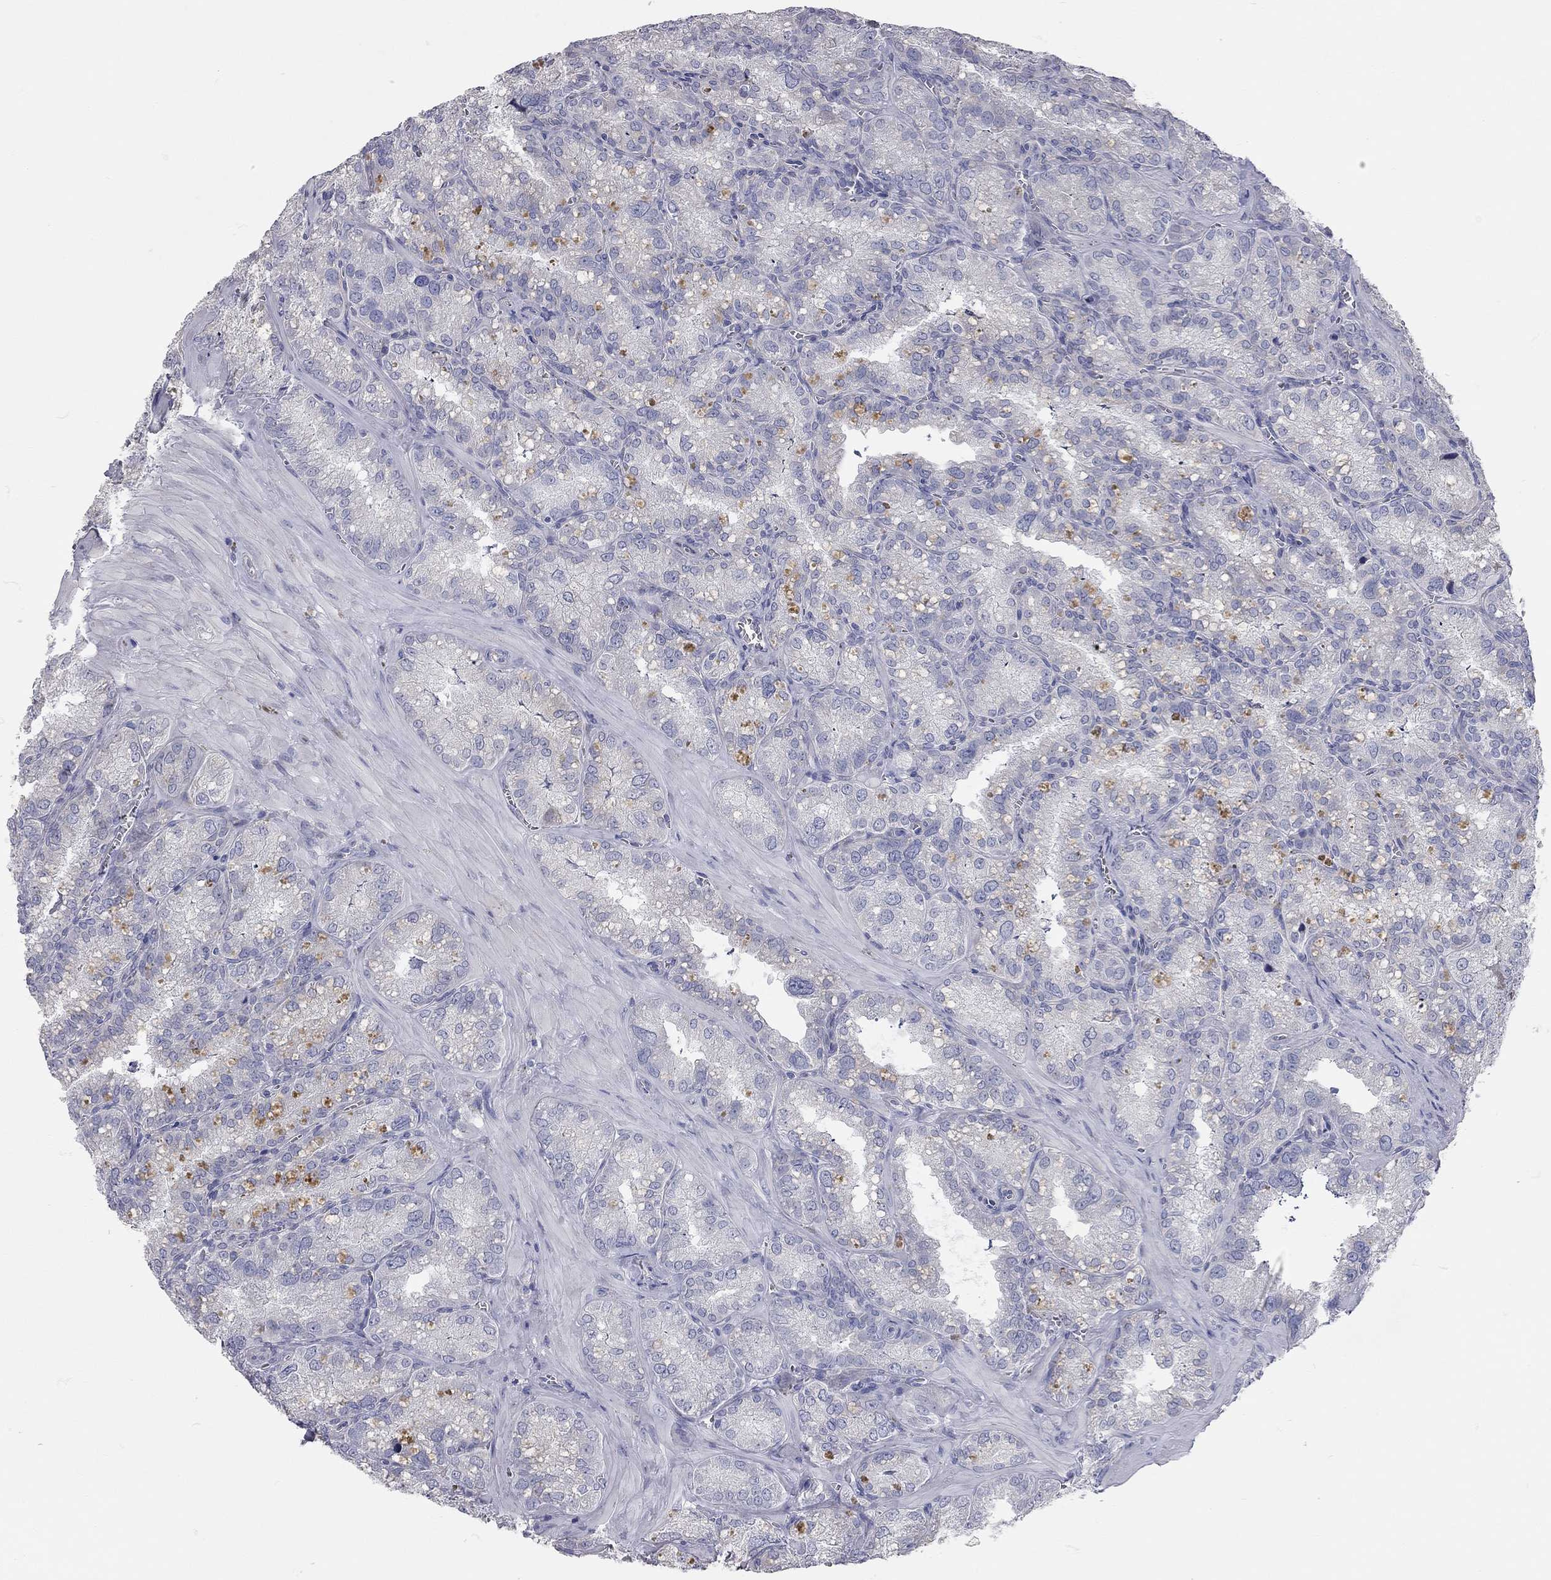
{"staining": {"intensity": "negative", "quantity": "none", "location": "none"}, "tissue": "seminal vesicle", "cell_type": "Glandular cells", "image_type": "normal", "snomed": [{"axis": "morphology", "description": "Normal tissue, NOS"}, {"axis": "topography", "description": "Seminal veicle"}], "caption": "DAB (3,3'-diaminobenzidine) immunohistochemical staining of unremarkable human seminal vesicle demonstrates no significant positivity in glandular cells.", "gene": "XAGE2", "patient": {"sex": "male", "age": 57}}